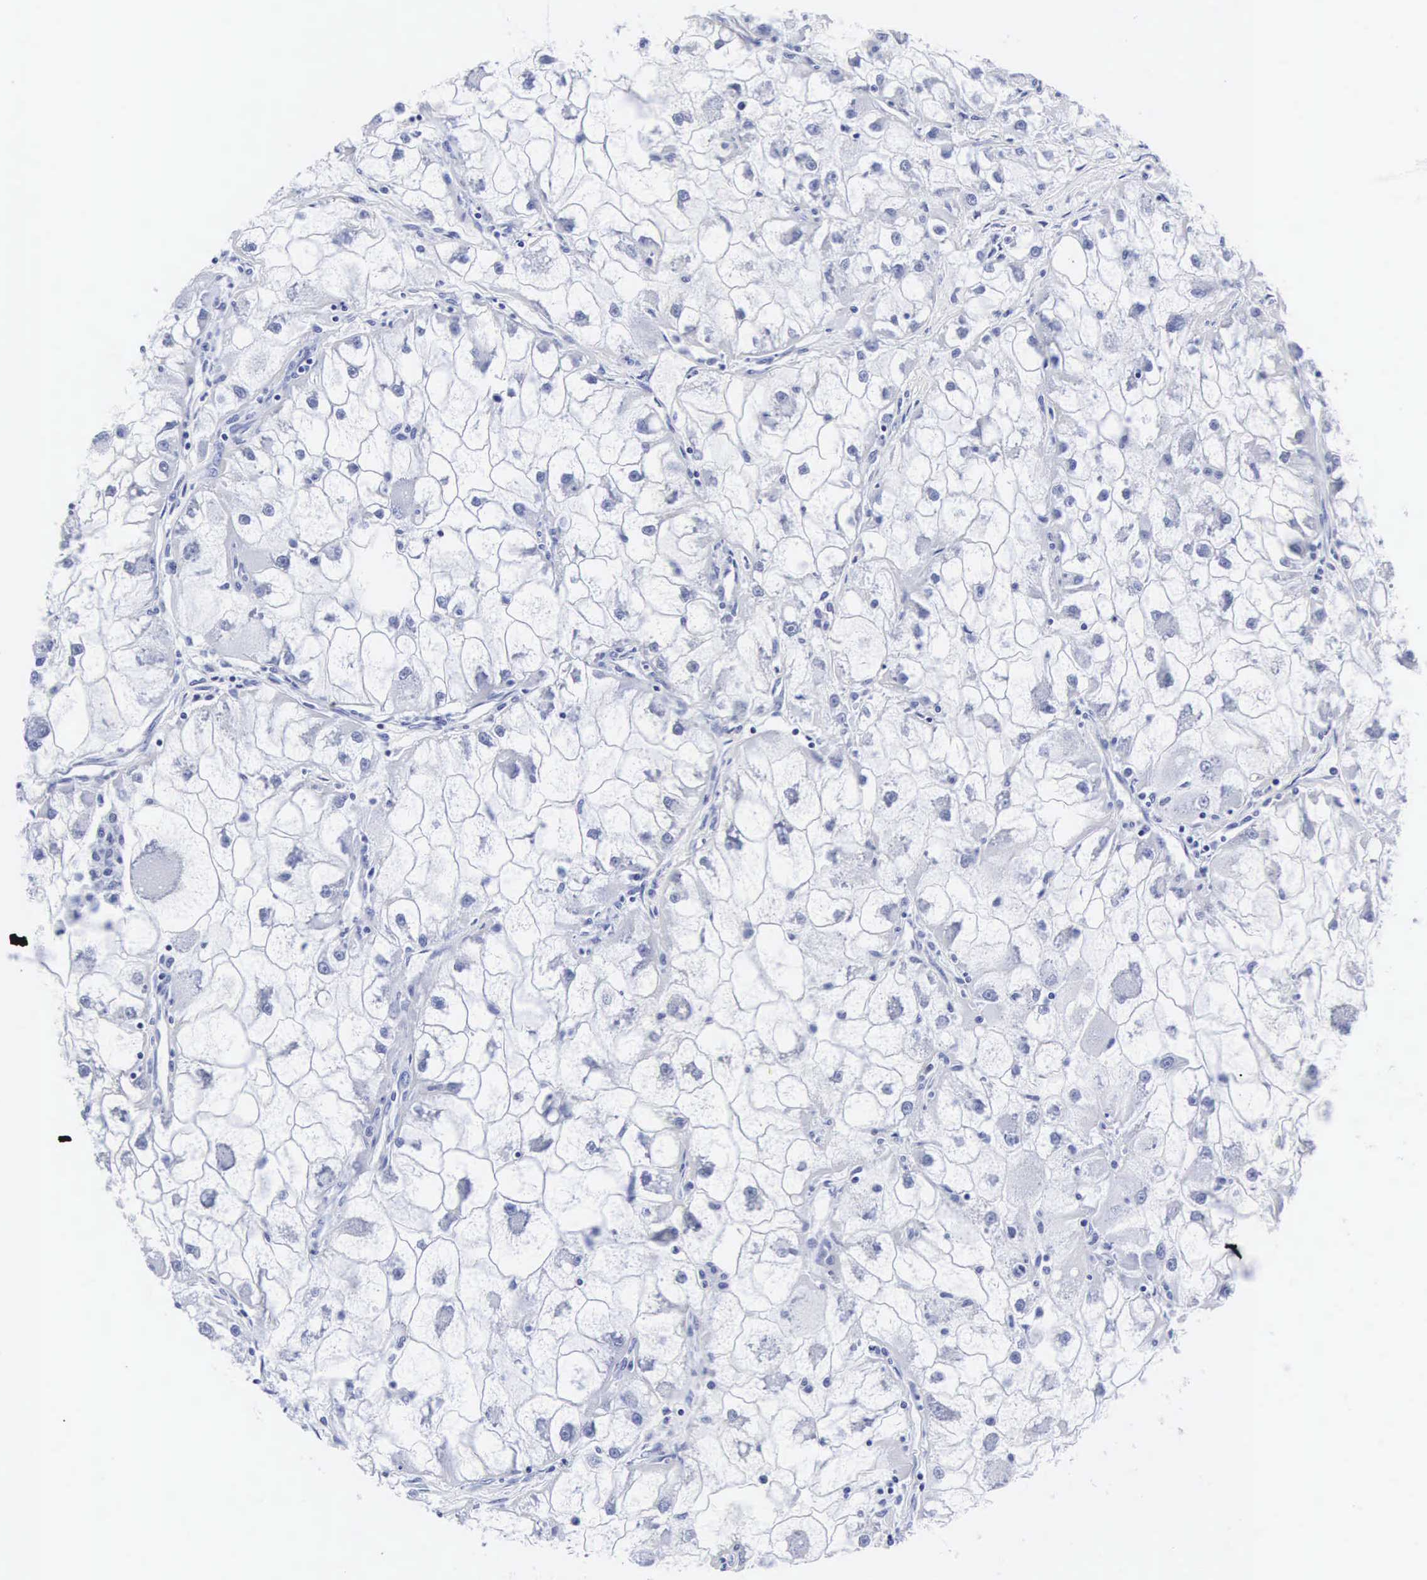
{"staining": {"intensity": "negative", "quantity": "none", "location": "none"}, "tissue": "renal cancer", "cell_type": "Tumor cells", "image_type": "cancer", "snomed": [{"axis": "morphology", "description": "Adenocarcinoma, NOS"}, {"axis": "topography", "description": "Kidney"}], "caption": "This histopathology image is of renal adenocarcinoma stained with IHC to label a protein in brown with the nuclei are counter-stained blue. There is no staining in tumor cells. (DAB IHC visualized using brightfield microscopy, high magnification).", "gene": "INS", "patient": {"sex": "female", "age": 73}}